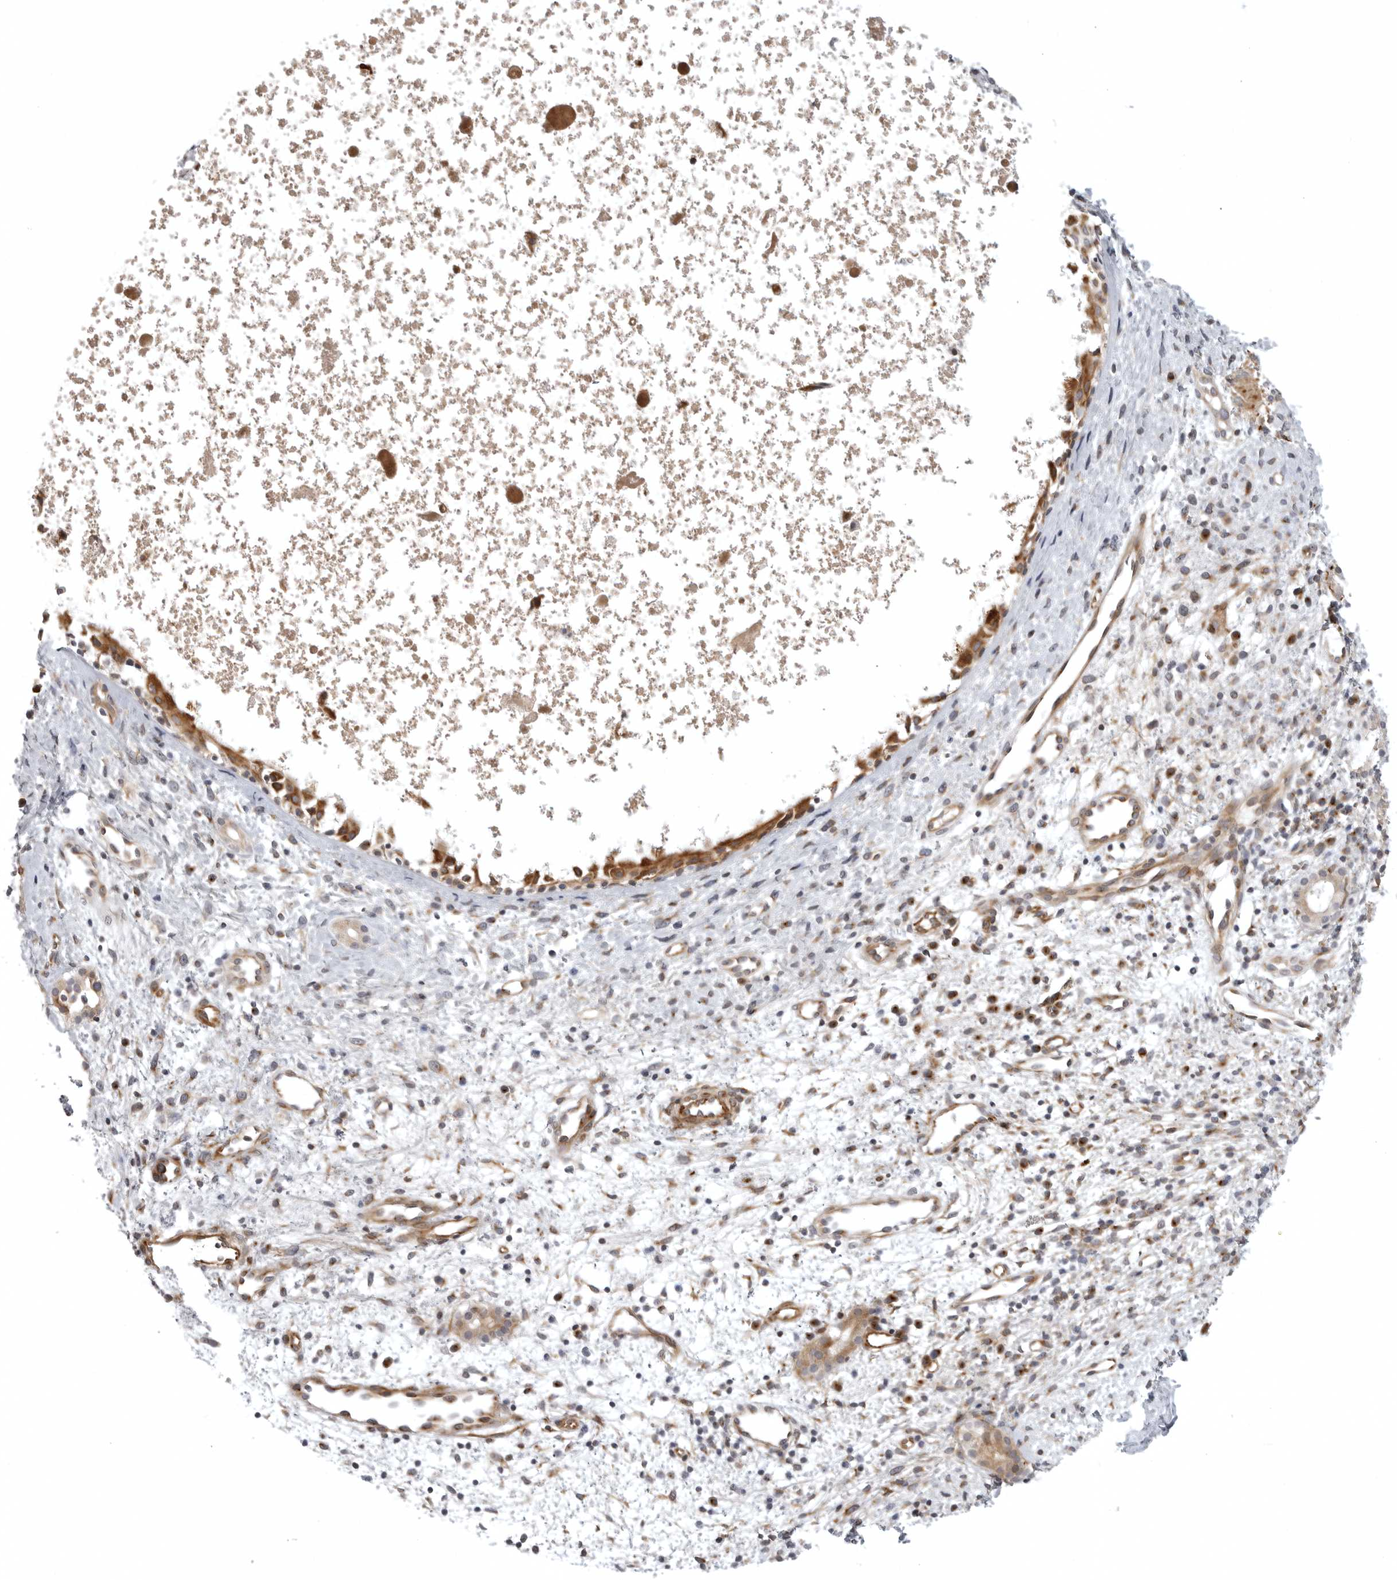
{"staining": {"intensity": "moderate", "quantity": ">75%", "location": "cytoplasmic/membranous"}, "tissue": "nasopharynx", "cell_type": "Respiratory epithelial cells", "image_type": "normal", "snomed": [{"axis": "morphology", "description": "Normal tissue, NOS"}, {"axis": "topography", "description": "Nasopharynx"}], "caption": "An immunohistochemistry micrograph of normal tissue is shown. Protein staining in brown highlights moderate cytoplasmic/membranous positivity in nasopharynx within respiratory epithelial cells.", "gene": "CD300LD", "patient": {"sex": "male", "age": 22}}